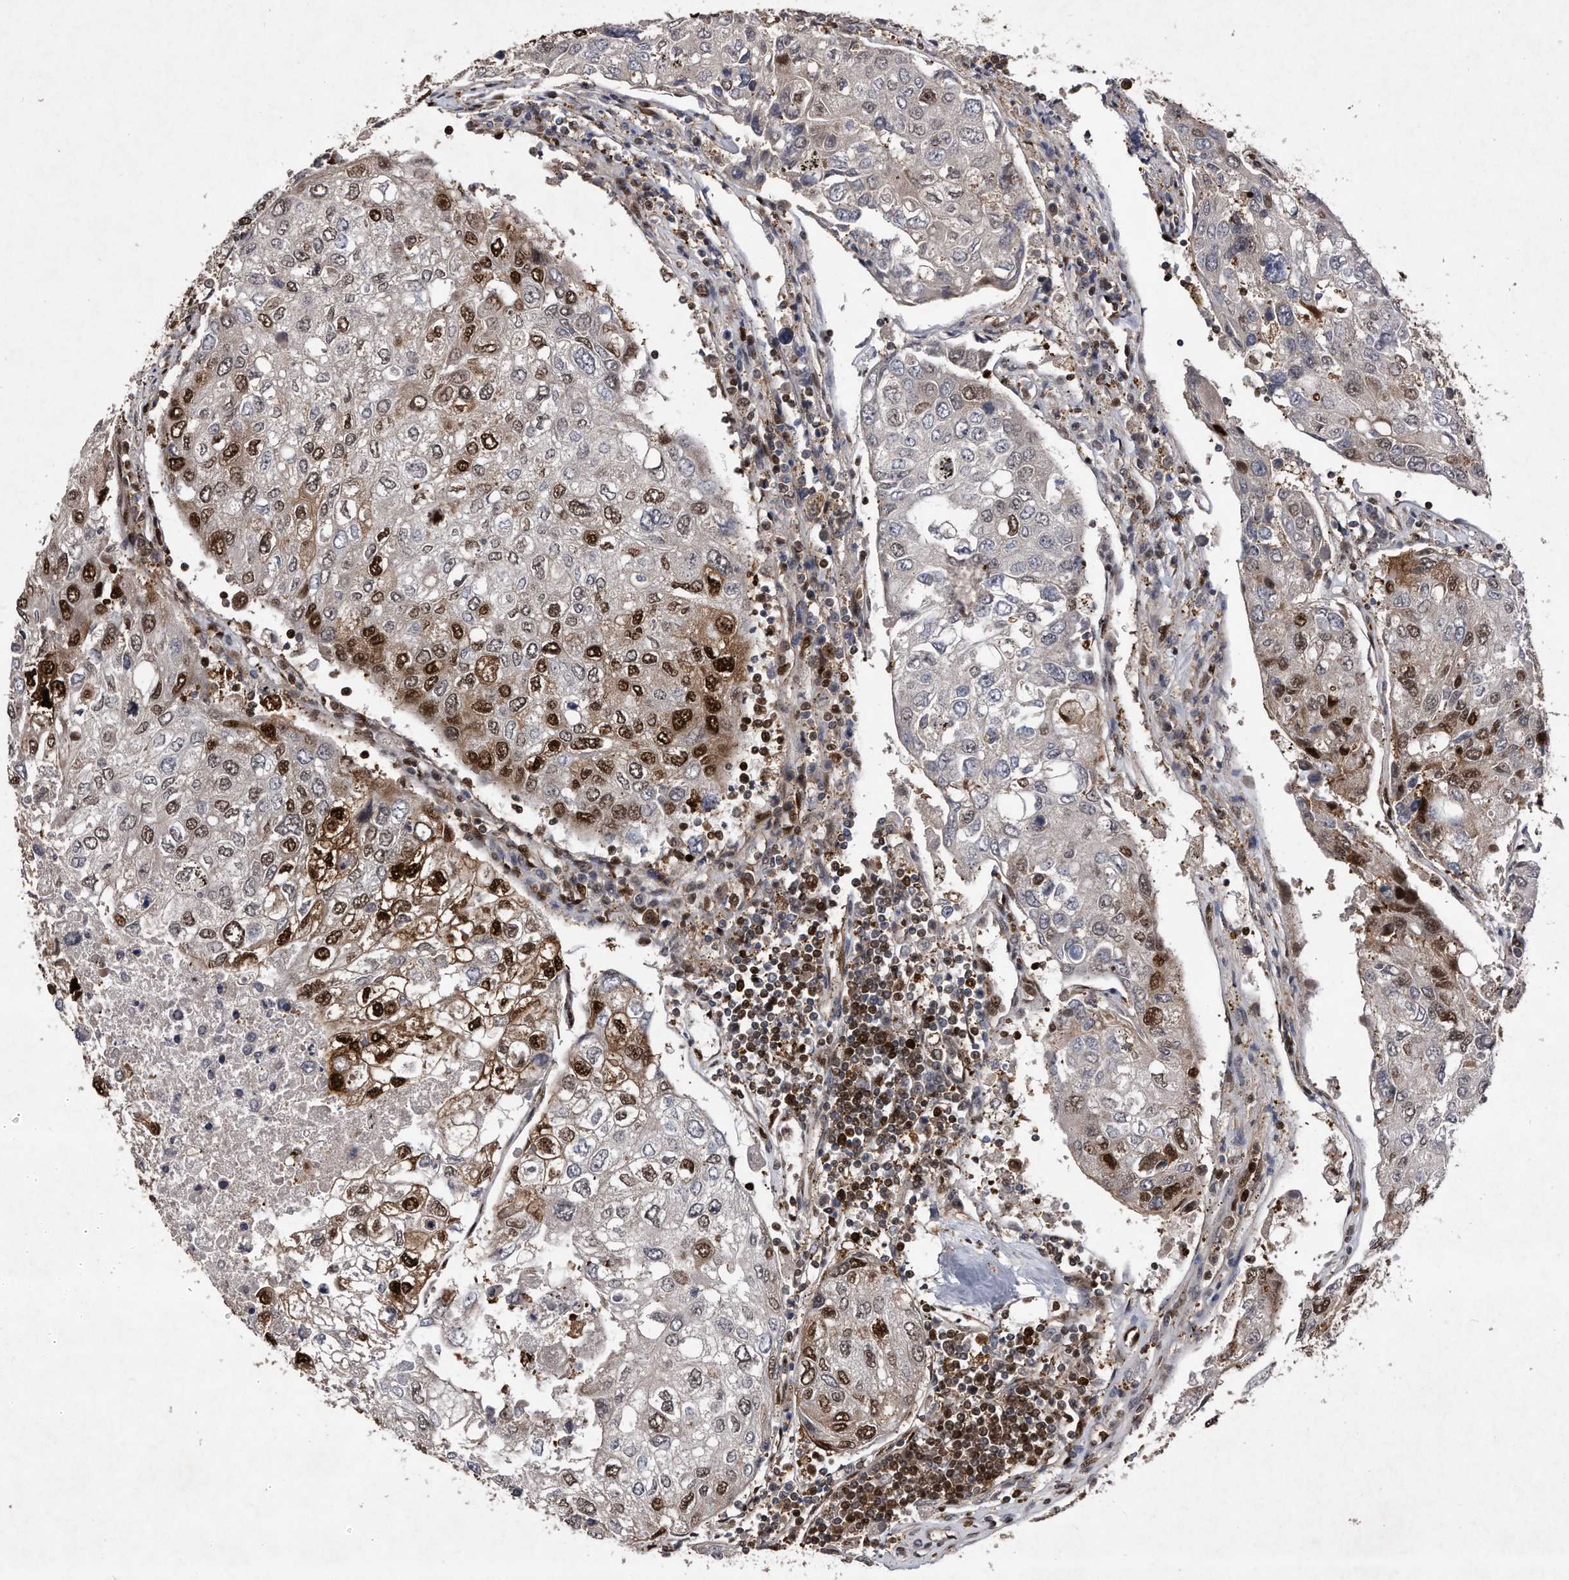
{"staining": {"intensity": "strong", "quantity": "25%-75%", "location": "cytoplasmic/membranous,nuclear"}, "tissue": "urothelial cancer", "cell_type": "Tumor cells", "image_type": "cancer", "snomed": [{"axis": "morphology", "description": "Urothelial carcinoma, High grade"}, {"axis": "topography", "description": "Lymph node"}, {"axis": "topography", "description": "Urinary bladder"}], "caption": "Urothelial carcinoma (high-grade) stained with a brown dye demonstrates strong cytoplasmic/membranous and nuclear positive expression in approximately 25%-75% of tumor cells.", "gene": "RAD23B", "patient": {"sex": "male", "age": 51}}